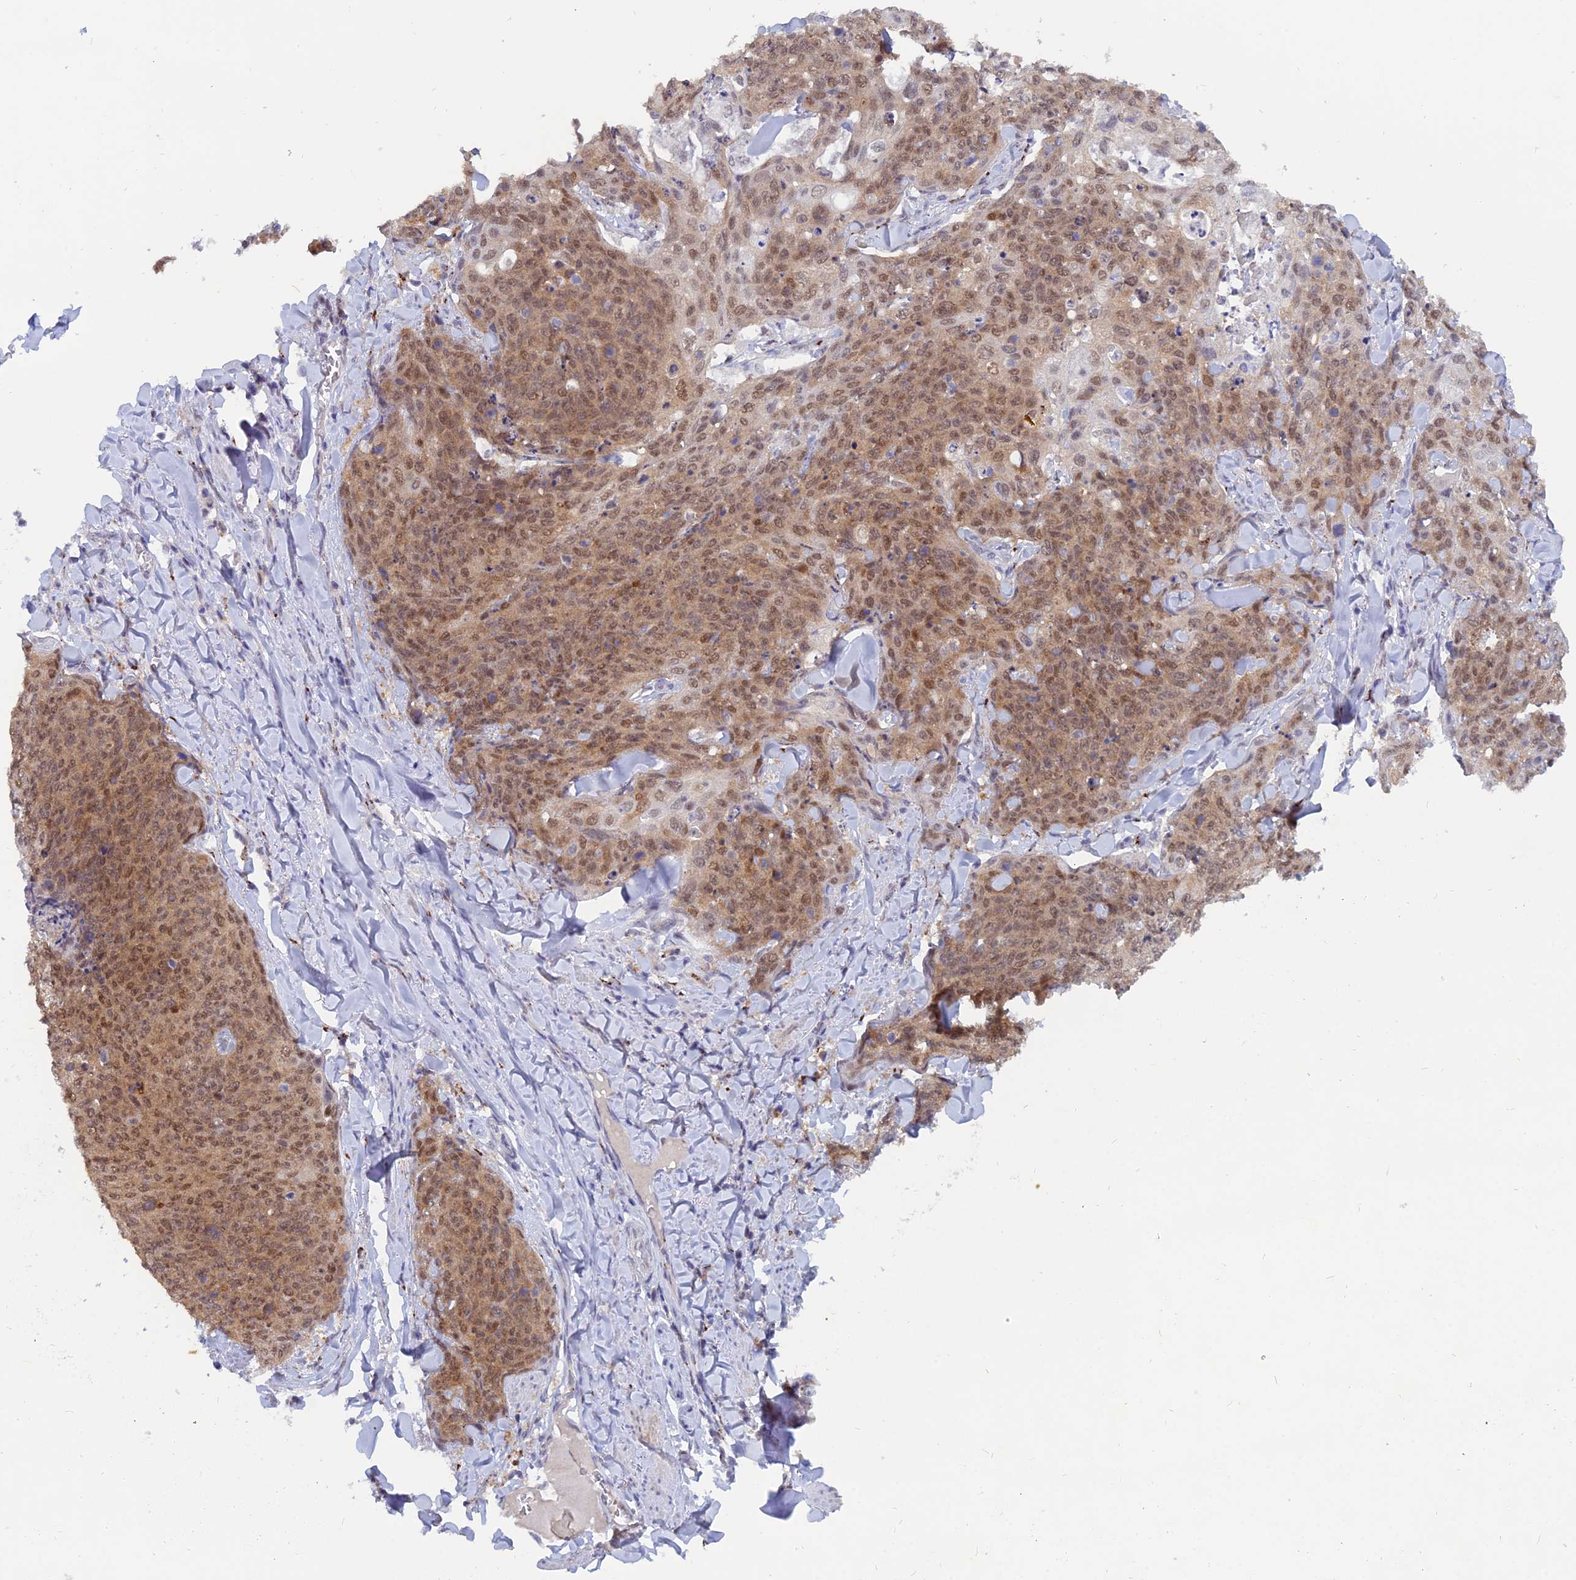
{"staining": {"intensity": "moderate", "quantity": ">75%", "location": "cytoplasmic/membranous,nuclear"}, "tissue": "skin cancer", "cell_type": "Tumor cells", "image_type": "cancer", "snomed": [{"axis": "morphology", "description": "Squamous cell carcinoma, NOS"}, {"axis": "topography", "description": "Skin"}, {"axis": "topography", "description": "Vulva"}], "caption": "This histopathology image exhibits skin squamous cell carcinoma stained with IHC to label a protein in brown. The cytoplasmic/membranous and nuclear of tumor cells show moderate positivity for the protein. Nuclei are counter-stained blue.", "gene": "THOC3", "patient": {"sex": "female", "age": 85}}